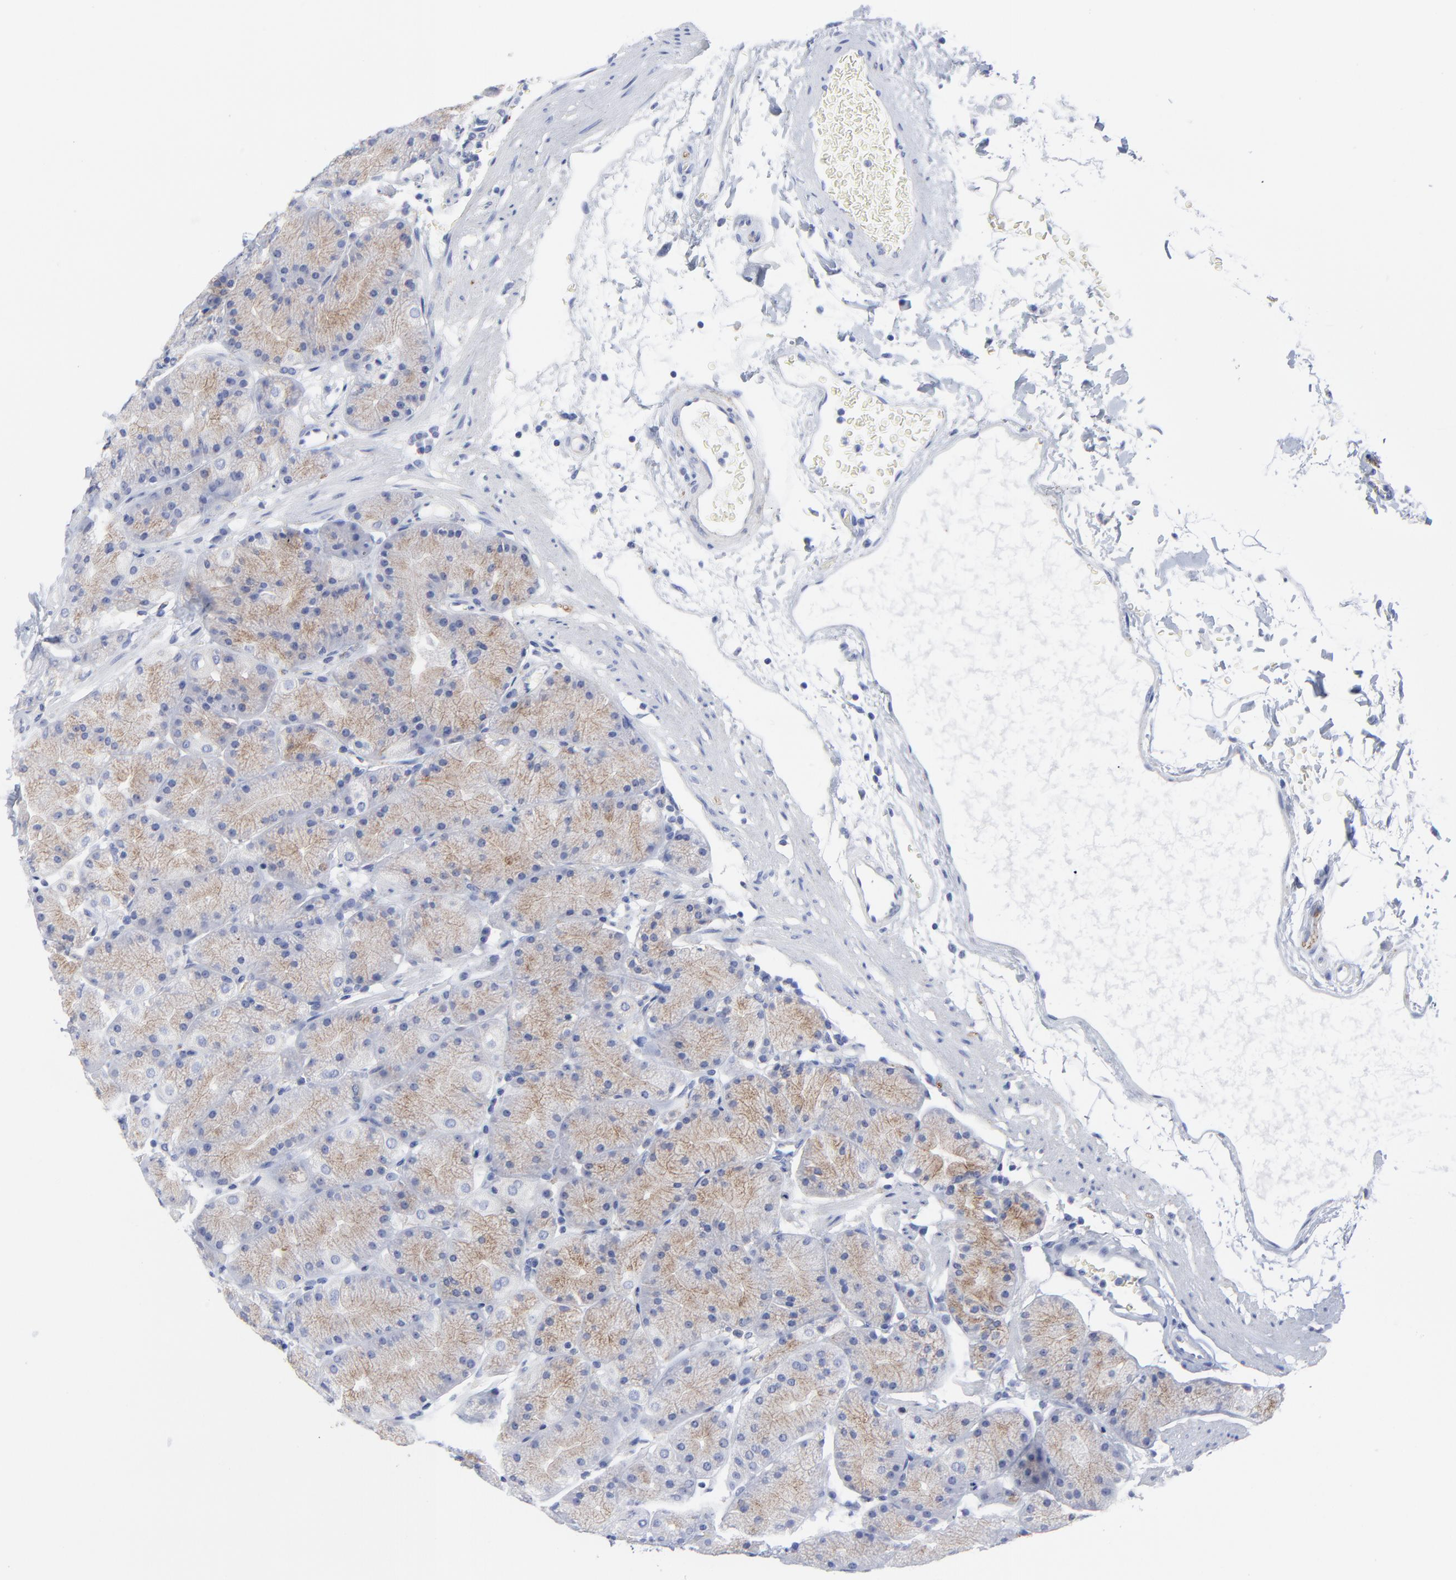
{"staining": {"intensity": "weak", "quantity": "25%-75%", "location": "cytoplasmic/membranous"}, "tissue": "stomach", "cell_type": "Glandular cells", "image_type": "normal", "snomed": [{"axis": "morphology", "description": "Normal tissue, NOS"}, {"axis": "topography", "description": "Stomach, upper"}, {"axis": "topography", "description": "Stomach"}], "caption": "Normal stomach reveals weak cytoplasmic/membranous positivity in about 25%-75% of glandular cells, visualized by immunohistochemistry.", "gene": "CNTN3", "patient": {"sex": "male", "age": 76}}